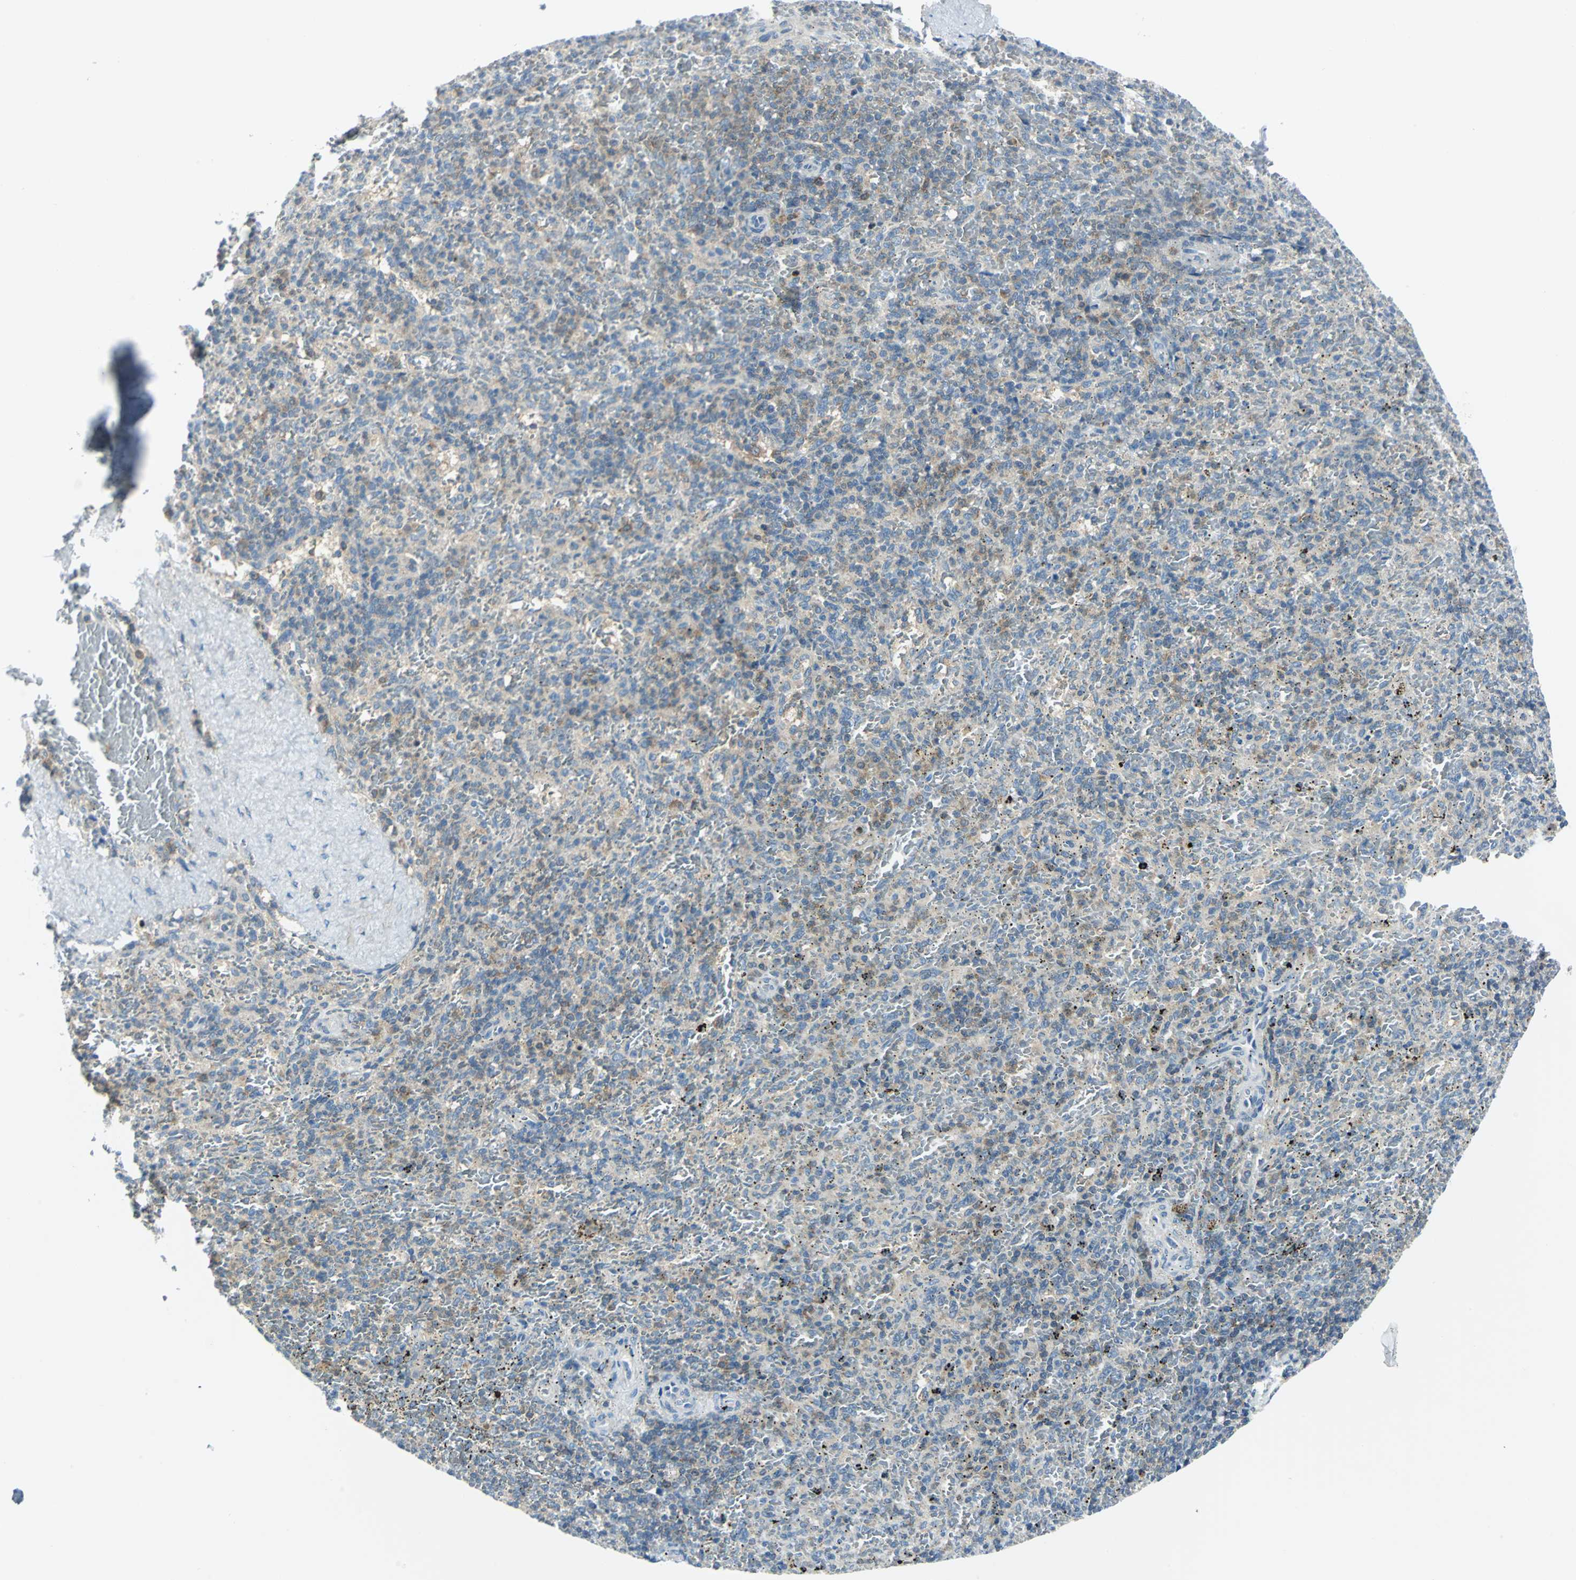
{"staining": {"intensity": "weak", "quantity": "<25%", "location": "cytoplasmic/membranous"}, "tissue": "spleen", "cell_type": "Cells in red pulp", "image_type": "normal", "snomed": [{"axis": "morphology", "description": "Normal tissue, NOS"}, {"axis": "topography", "description": "Spleen"}], "caption": "Spleen stained for a protein using immunohistochemistry (IHC) exhibits no expression cells in red pulp.", "gene": "ALDOA", "patient": {"sex": "female", "age": 43}}